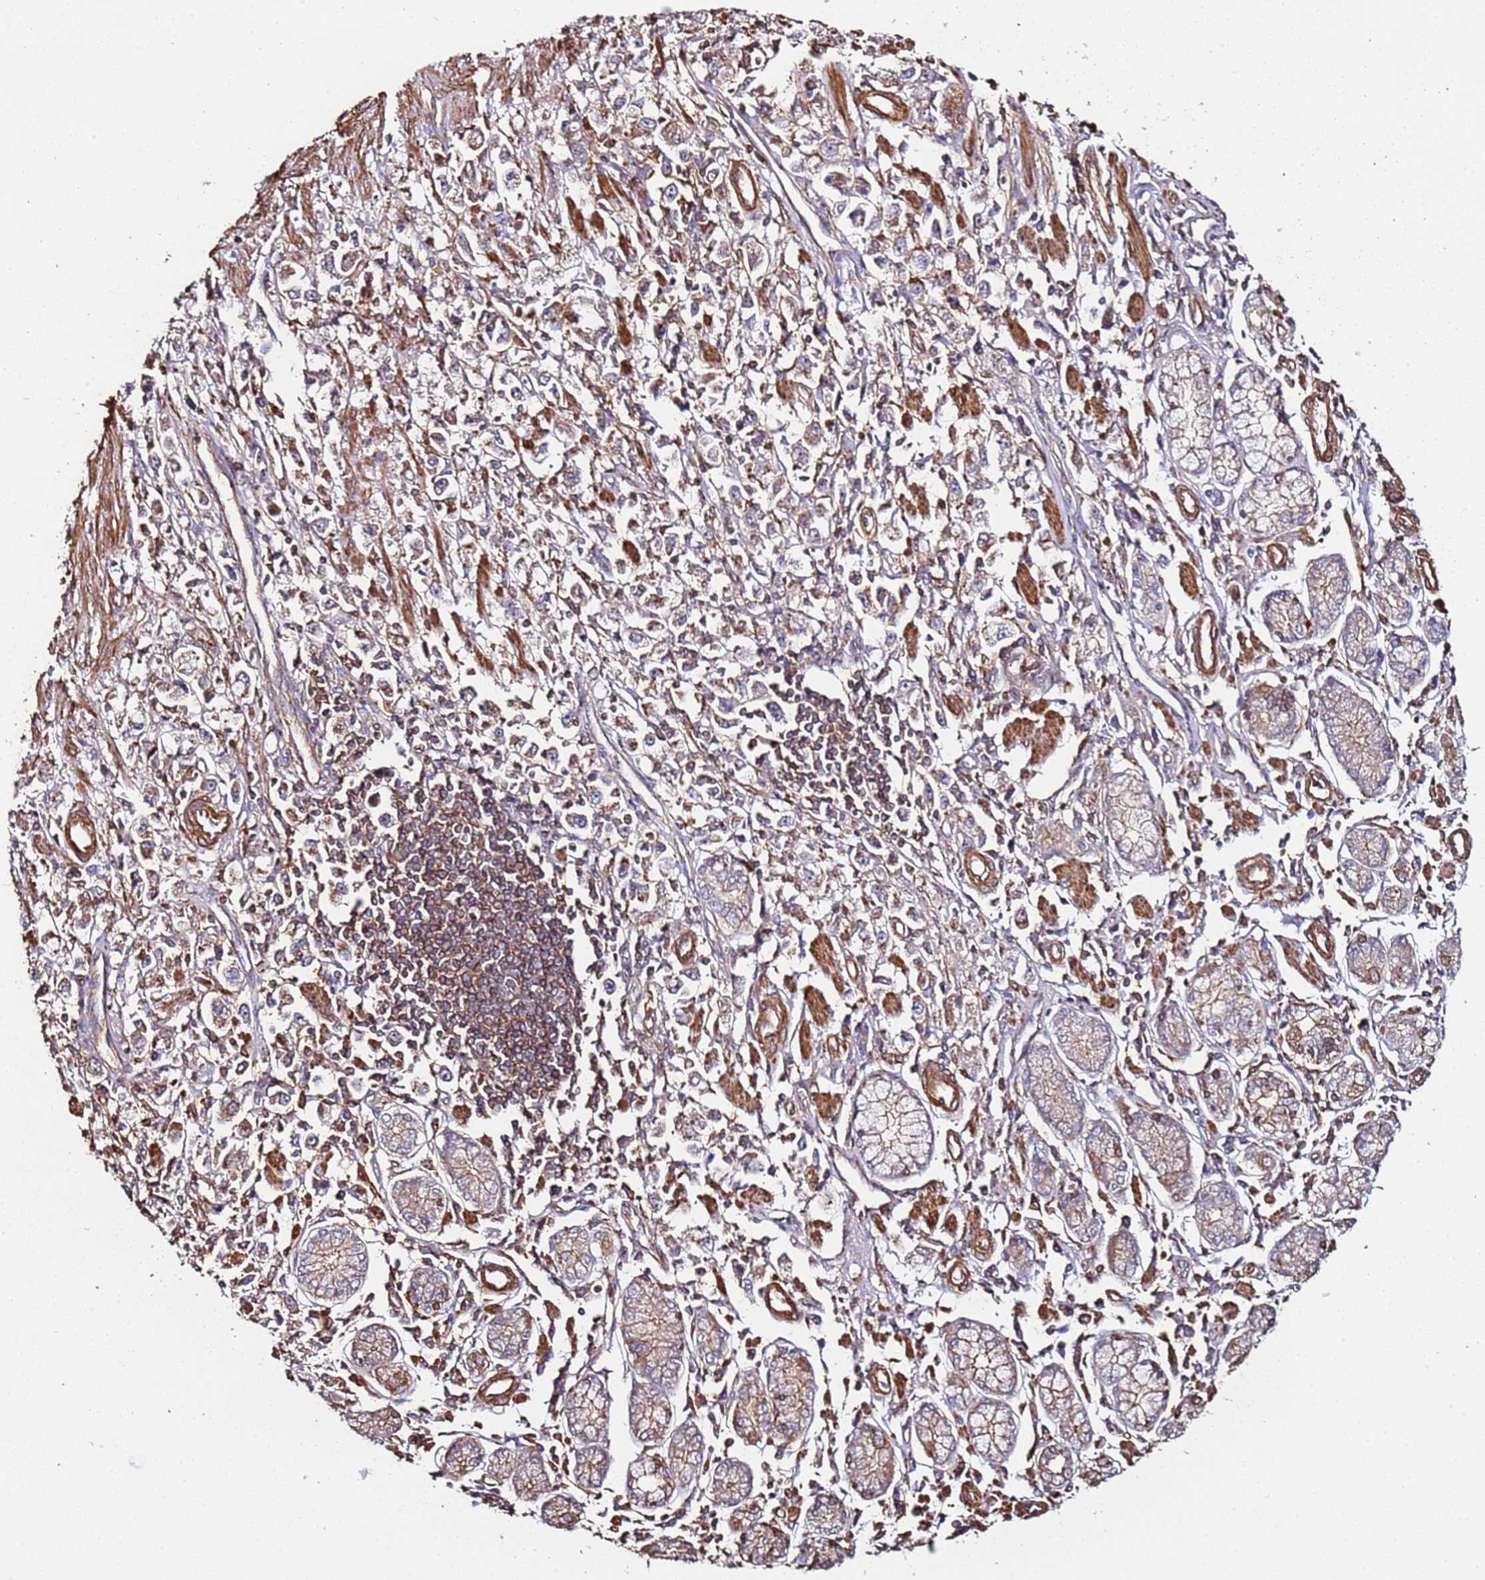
{"staining": {"intensity": "weak", "quantity": "25%-75%", "location": "cytoplasmic/membranous"}, "tissue": "stomach cancer", "cell_type": "Tumor cells", "image_type": "cancer", "snomed": [{"axis": "morphology", "description": "Adenocarcinoma, NOS"}, {"axis": "topography", "description": "Stomach"}], "caption": "Protein positivity by immunohistochemistry (IHC) displays weak cytoplasmic/membranous positivity in about 25%-75% of tumor cells in stomach cancer. The staining was performed using DAB to visualize the protein expression in brown, while the nuclei were stained in blue with hematoxylin (Magnification: 20x).", "gene": "CYP2U1", "patient": {"sex": "female", "age": 59}}